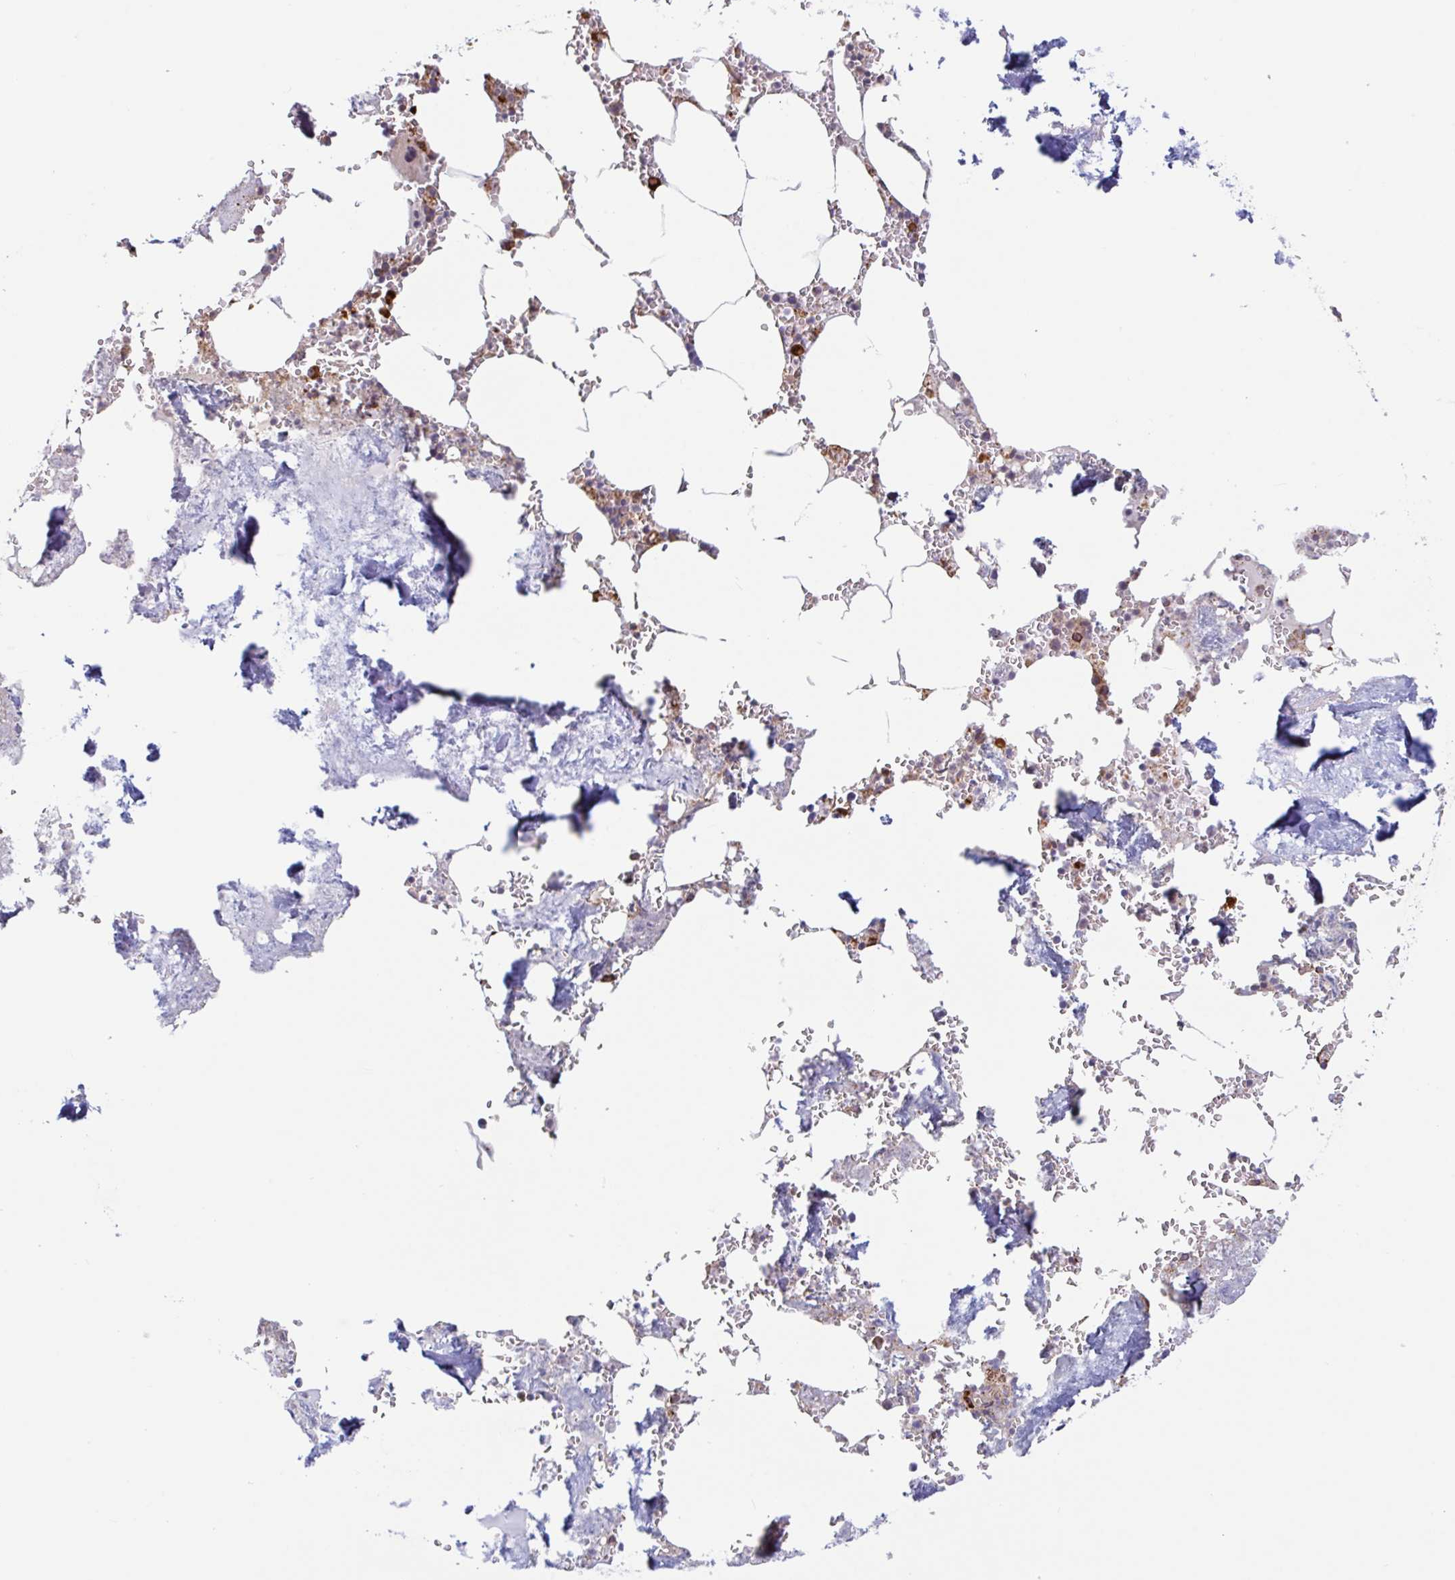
{"staining": {"intensity": "strong", "quantity": "<25%", "location": "cytoplasmic/membranous"}, "tissue": "bone marrow", "cell_type": "Hematopoietic cells", "image_type": "normal", "snomed": [{"axis": "morphology", "description": "Normal tissue, NOS"}, {"axis": "topography", "description": "Bone marrow"}], "caption": "Protein expression analysis of unremarkable bone marrow demonstrates strong cytoplasmic/membranous staining in approximately <25% of hematopoietic cells.", "gene": "RIT1", "patient": {"sex": "male", "age": 54}}